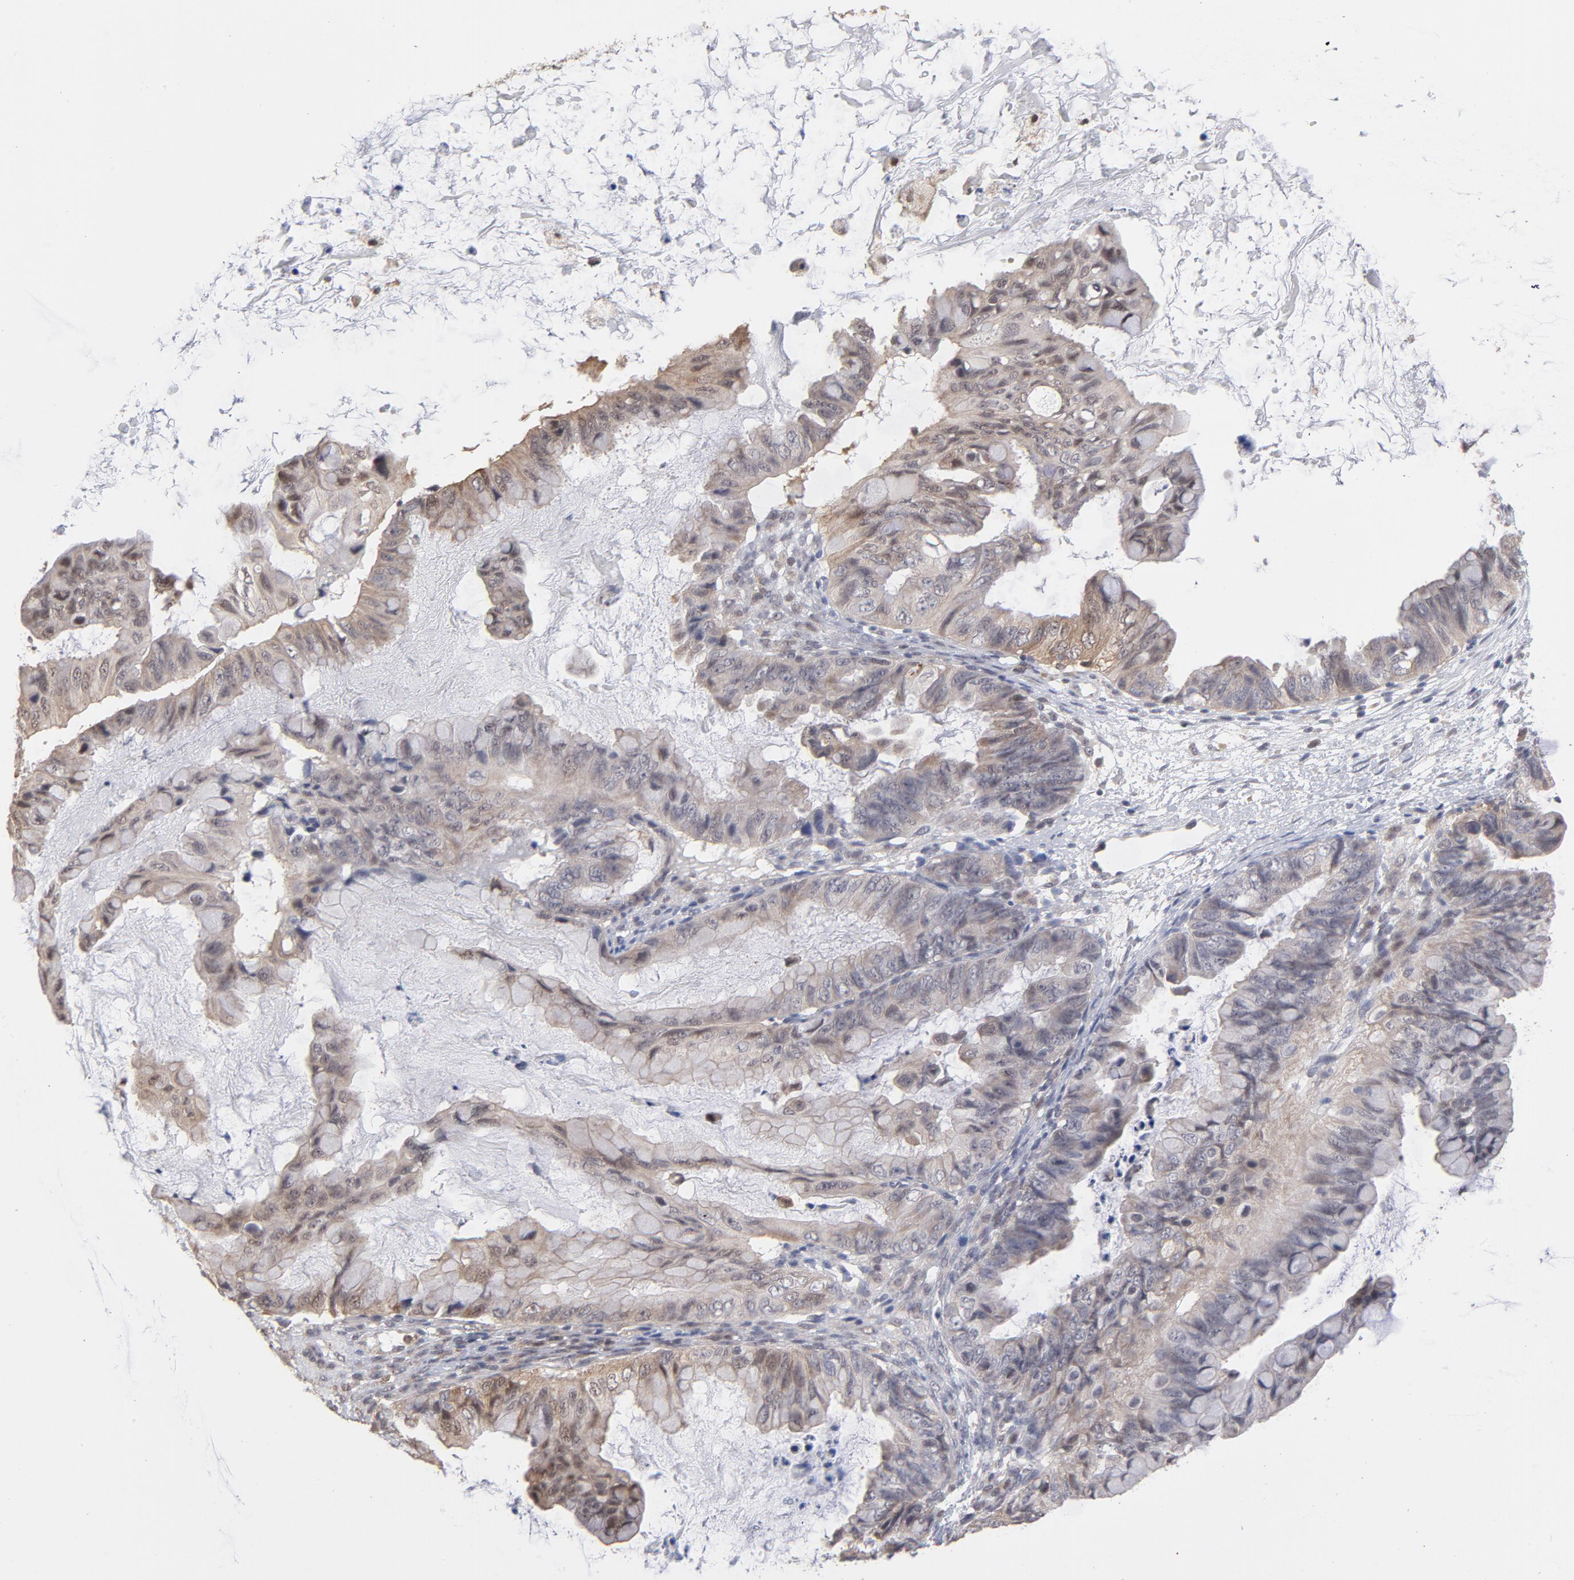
{"staining": {"intensity": "weak", "quantity": "<25%", "location": "cytoplasmic/membranous"}, "tissue": "ovarian cancer", "cell_type": "Tumor cells", "image_type": "cancer", "snomed": [{"axis": "morphology", "description": "Cystadenocarcinoma, mucinous, NOS"}, {"axis": "topography", "description": "Ovary"}], "caption": "Immunohistochemistry (IHC) of mucinous cystadenocarcinoma (ovarian) shows no staining in tumor cells. (DAB (3,3'-diaminobenzidine) immunohistochemistry visualized using brightfield microscopy, high magnification).", "gene": "OAS1", "patient": {"sex": "female", "age": 36}}